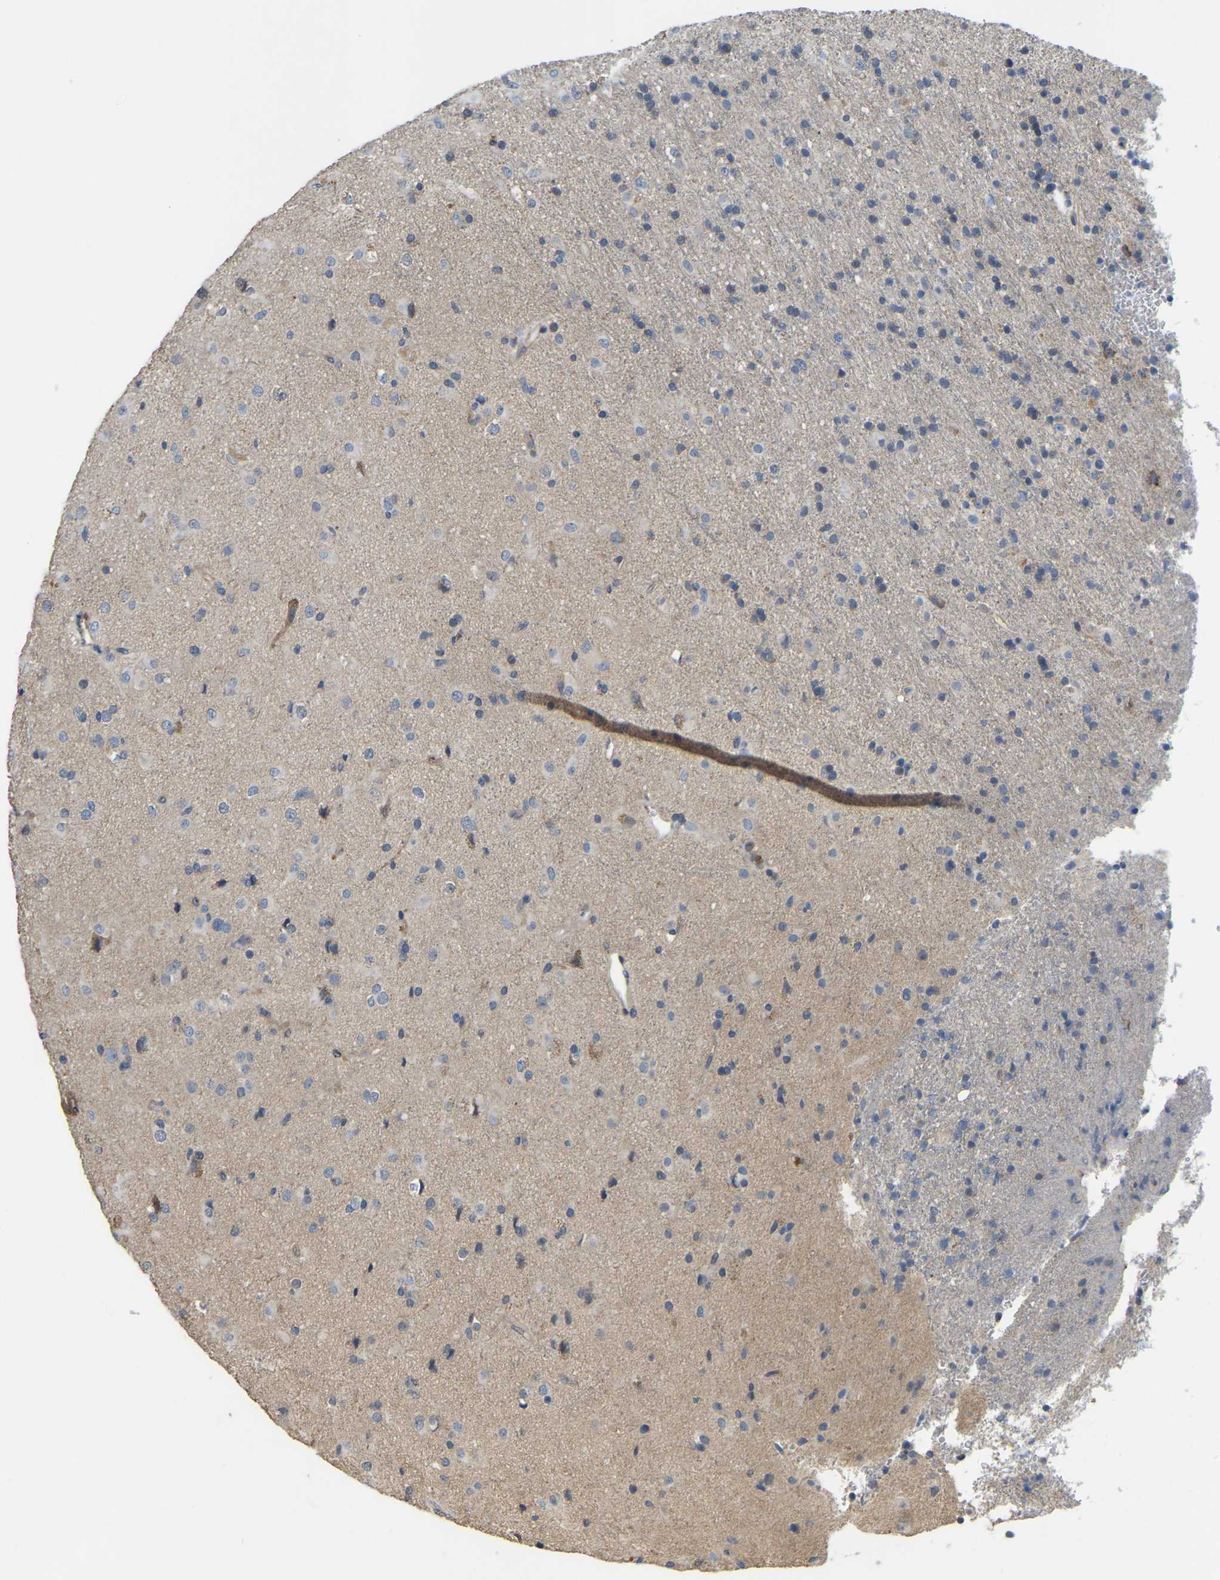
{"staining": {"intensity": "negative", "quantity": "none", "location": "none"}, "tissue": "glioma", "cell_type": "Tumor cells", "image_type": "cancer", "snomed": [{"axis": "morphology", "description": "Glioma, malignant, Low grade"}, {"axis": "topography", "description": "Brain"}], "caption": "This is an immunohistochemistry (IHC) histopathology image of human malignant glioma (low-grade). There is no positivity in tumor cells.", "gene": "HIGD2B", "patient": {"sex": "male", "age": 65}}